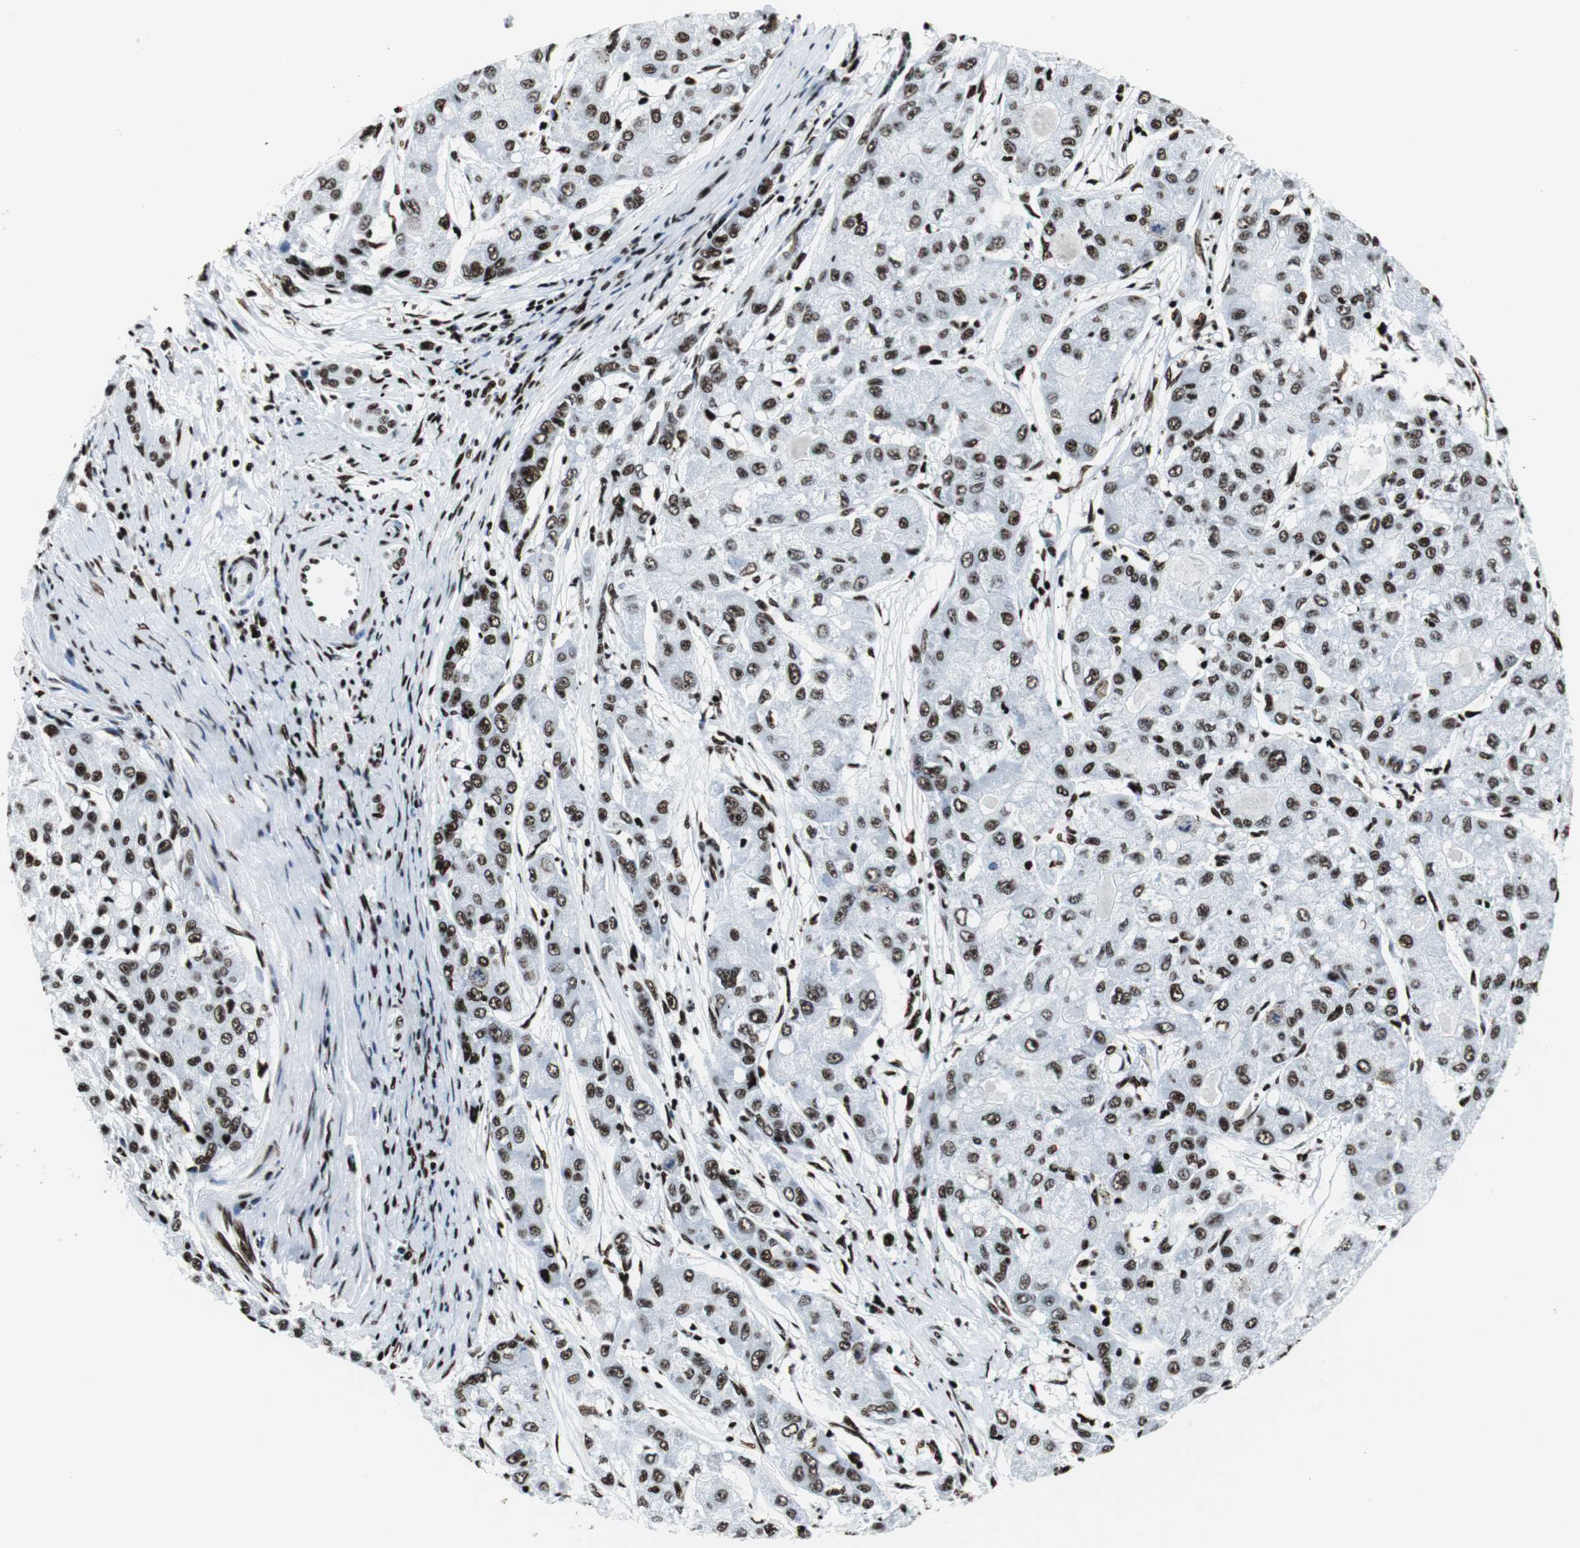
{"staining": {"intensity": "strong", "quantity": ">75%", "location": "nuclear"}, "tissue": "liver cancer", "cell_type": "Tumor cells", "image_type": "cancer", "snomed": [{"axis": "morphology", "description": "Carcinoma, Hepatocellular, NOS"}, {"axis": "topography", "description": "Liver"}], "caption": "Strong nuclear expression is appreciated in approximately >75% of tumor cells in hepatocellular carcinoma (liver).", "gene": "NCL", "patient": {"sex": "male", "age": 80}}